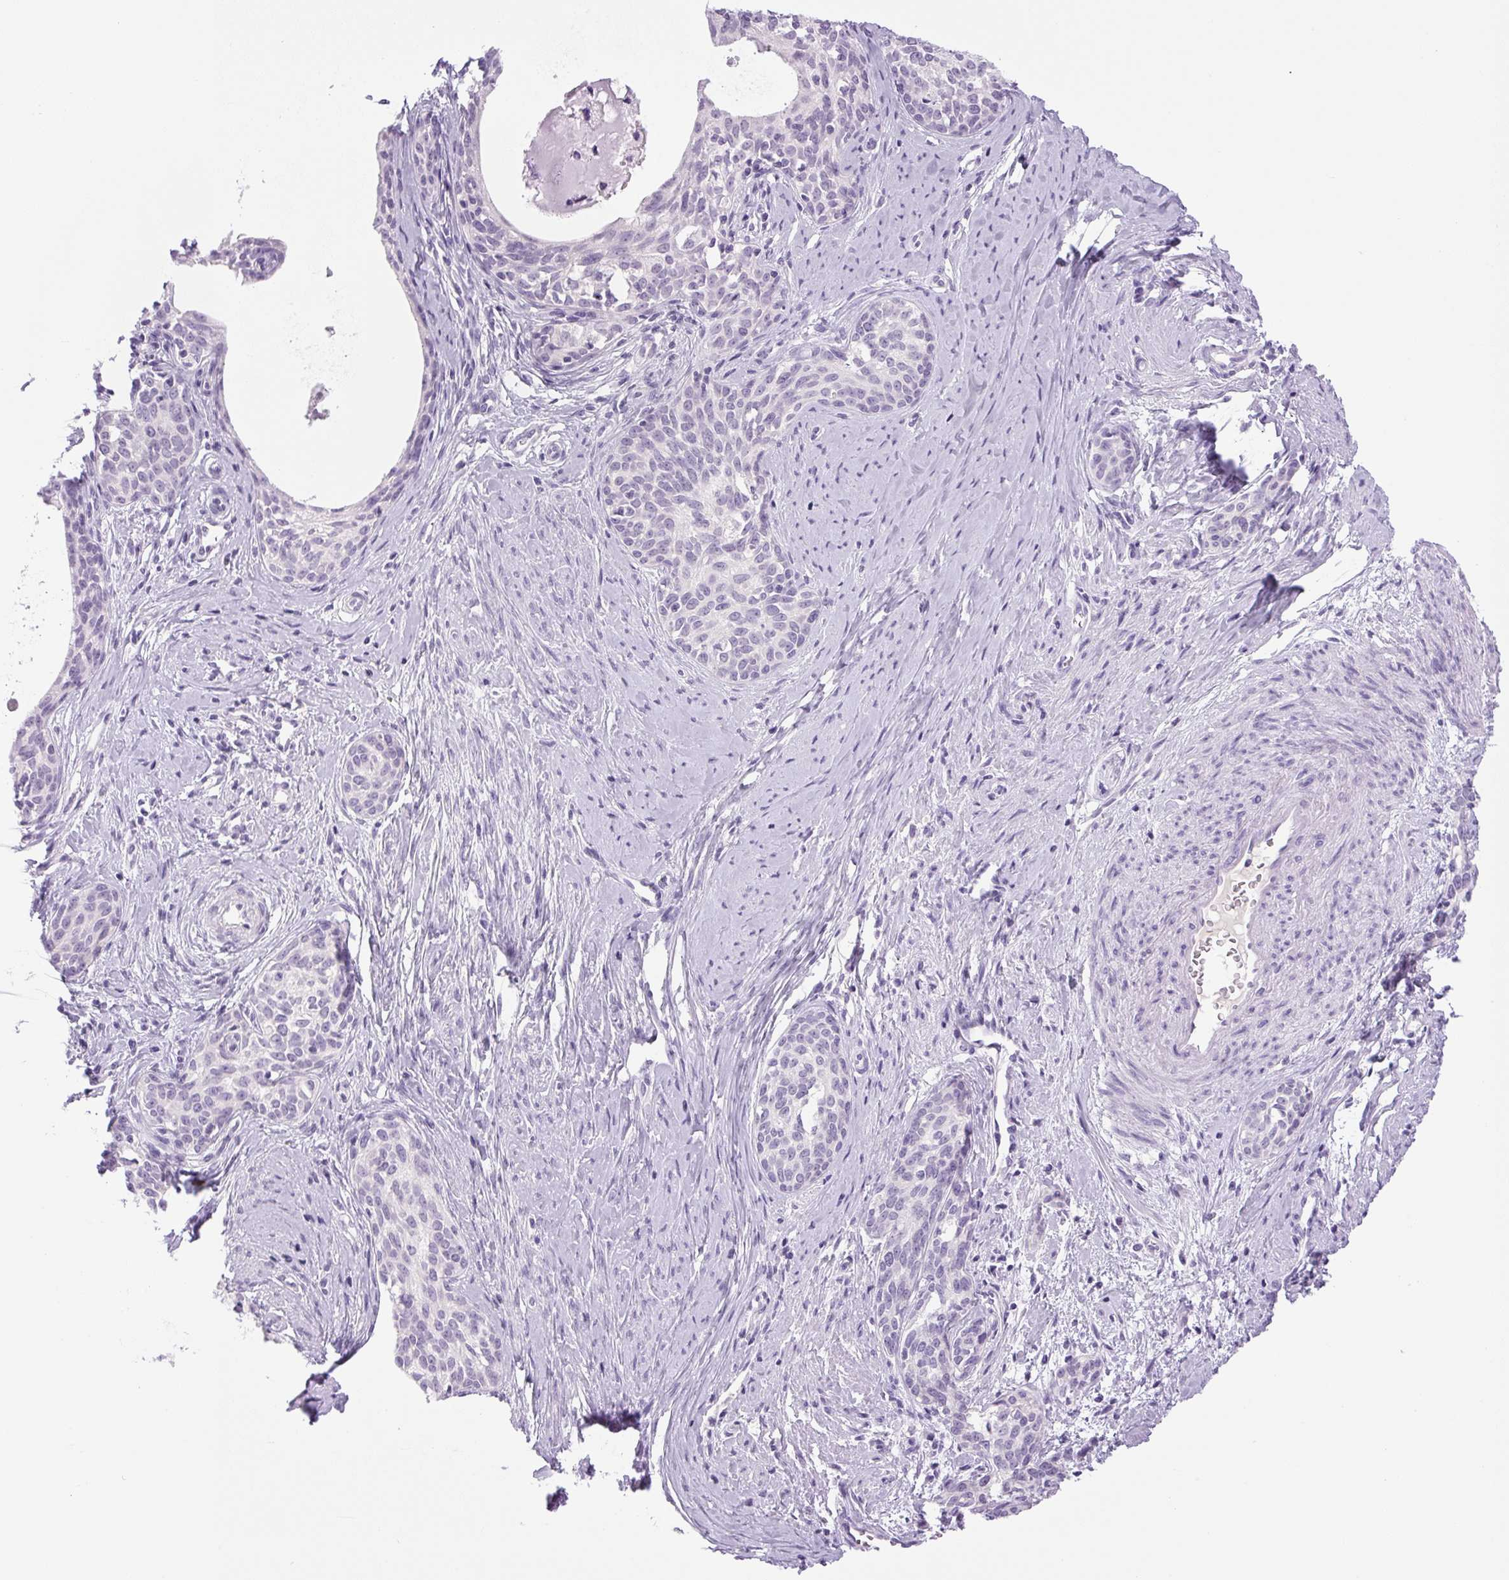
{"staining": {"intensity": "negative", "quantity": "none", "location": "none"}, "tissue": "cervical cancer", "cell_type": "Tumor cells", "image_type": "cancer", "snomed": [{"axis": "morphology", "description": "Squamous cell carcinoma, NOS"}, {"axis": "morphology", "description": "Adenocarcinoma, NOS"}, {"axis": "topography", "description": "Cervix"}], "caption": "Tumor cells show no significant staining in adenocarcinoma (cervical).", "gene": "COL9A2", "patient": {"sex": "female", "age": 52}}